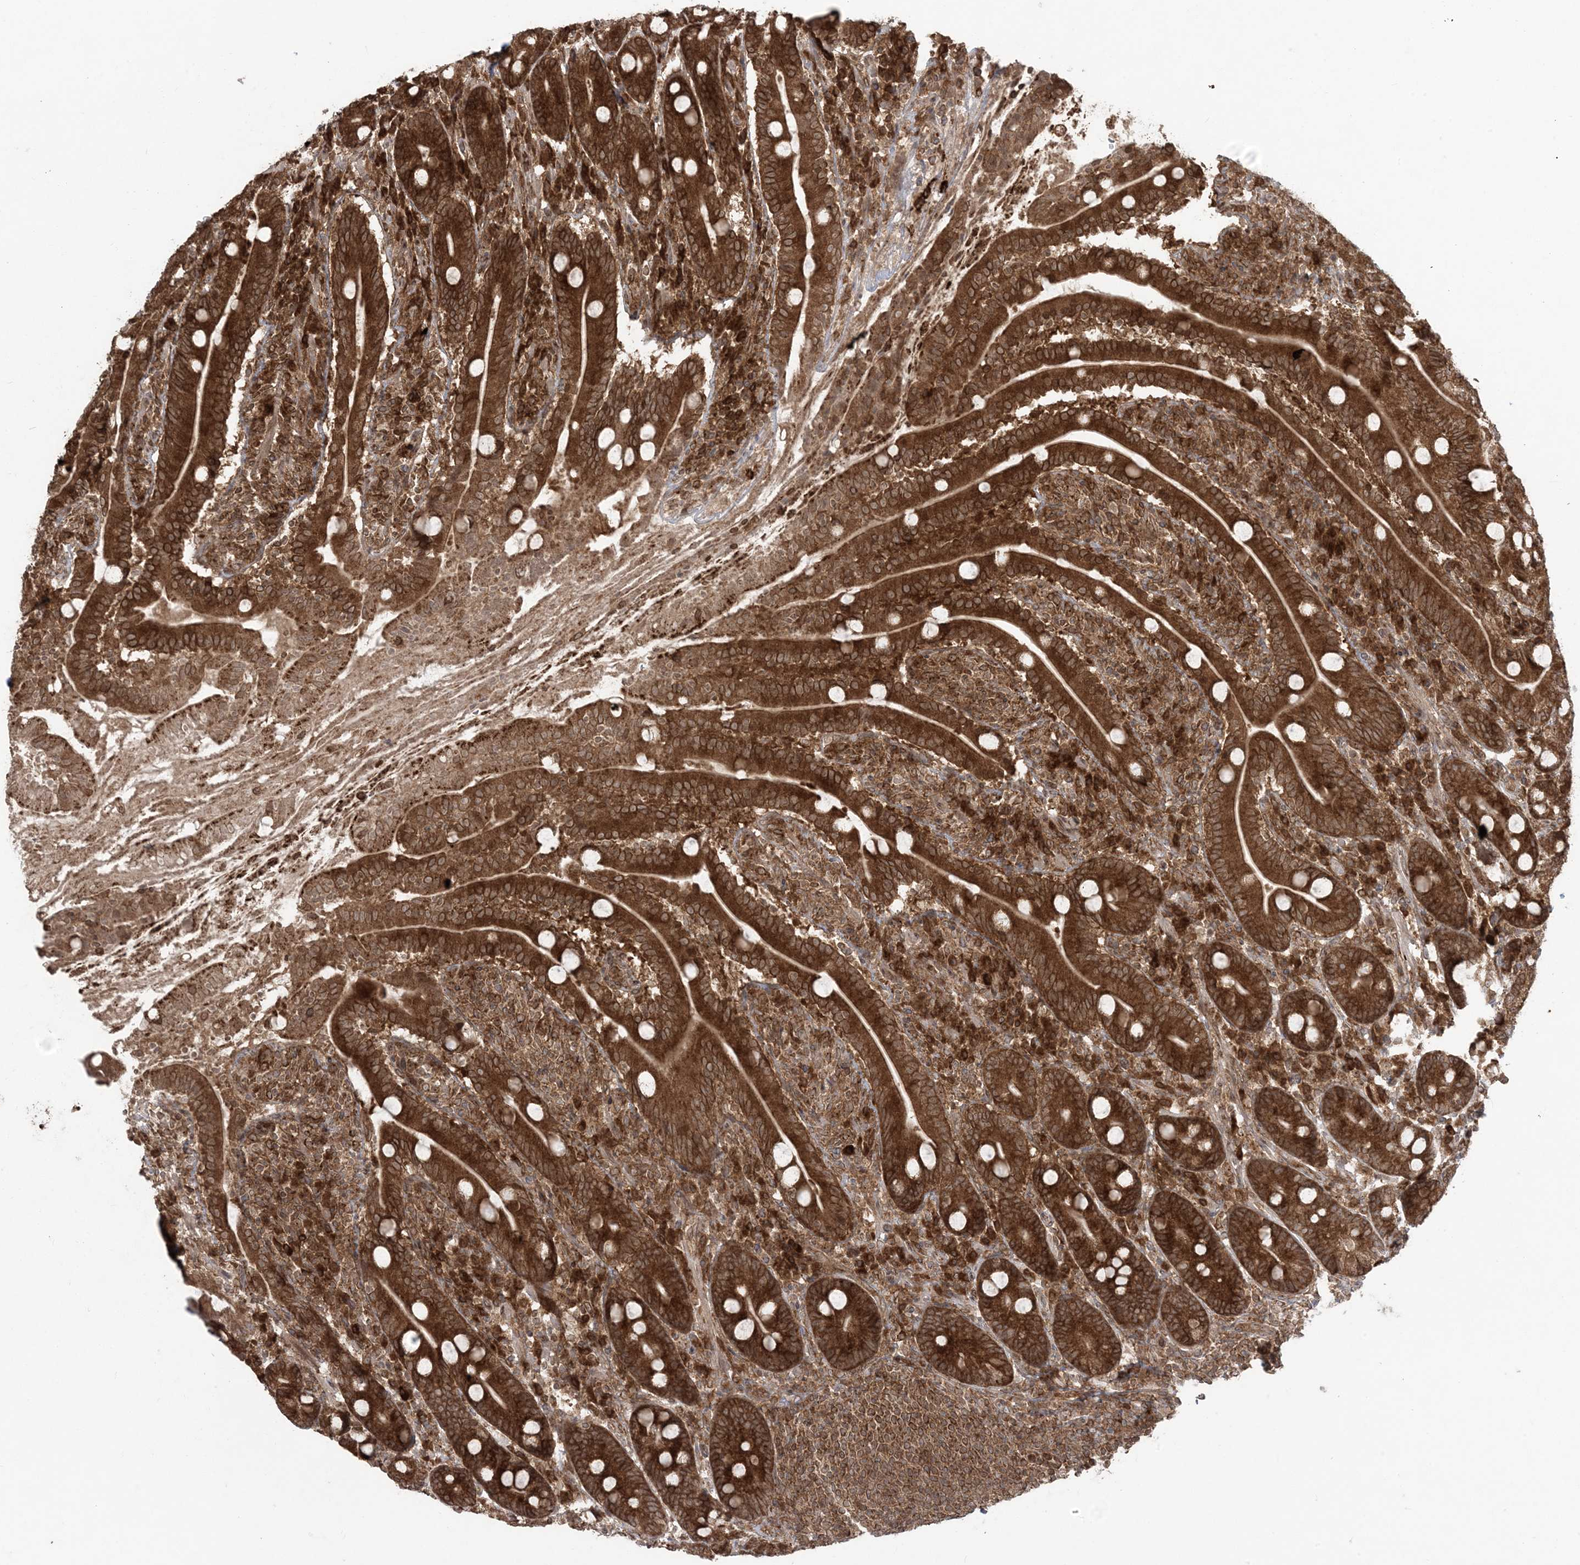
{"staining": {"intensity": "strong", "quantity": ">75%", "location": "cytoplasmic/membranous"}, "tissue": "duodenum", "cell_type": "Glandular cells", "image_type": "normal", "snomed": [{"axis": "morphology", "description": "Normal tissue, NOS"}, {"axis": "topography", "description": "Duodenum"}], "caption": "Immunohistochemistry (IHC) micrograph of normal human duodenum stained for a protein (brown), which shows high levels of strong cytoplasmic/membranous positivity in about >75% of glandular cells.", "gene": "DDX19B", "patient": {"sex": "male", "age": 35}}